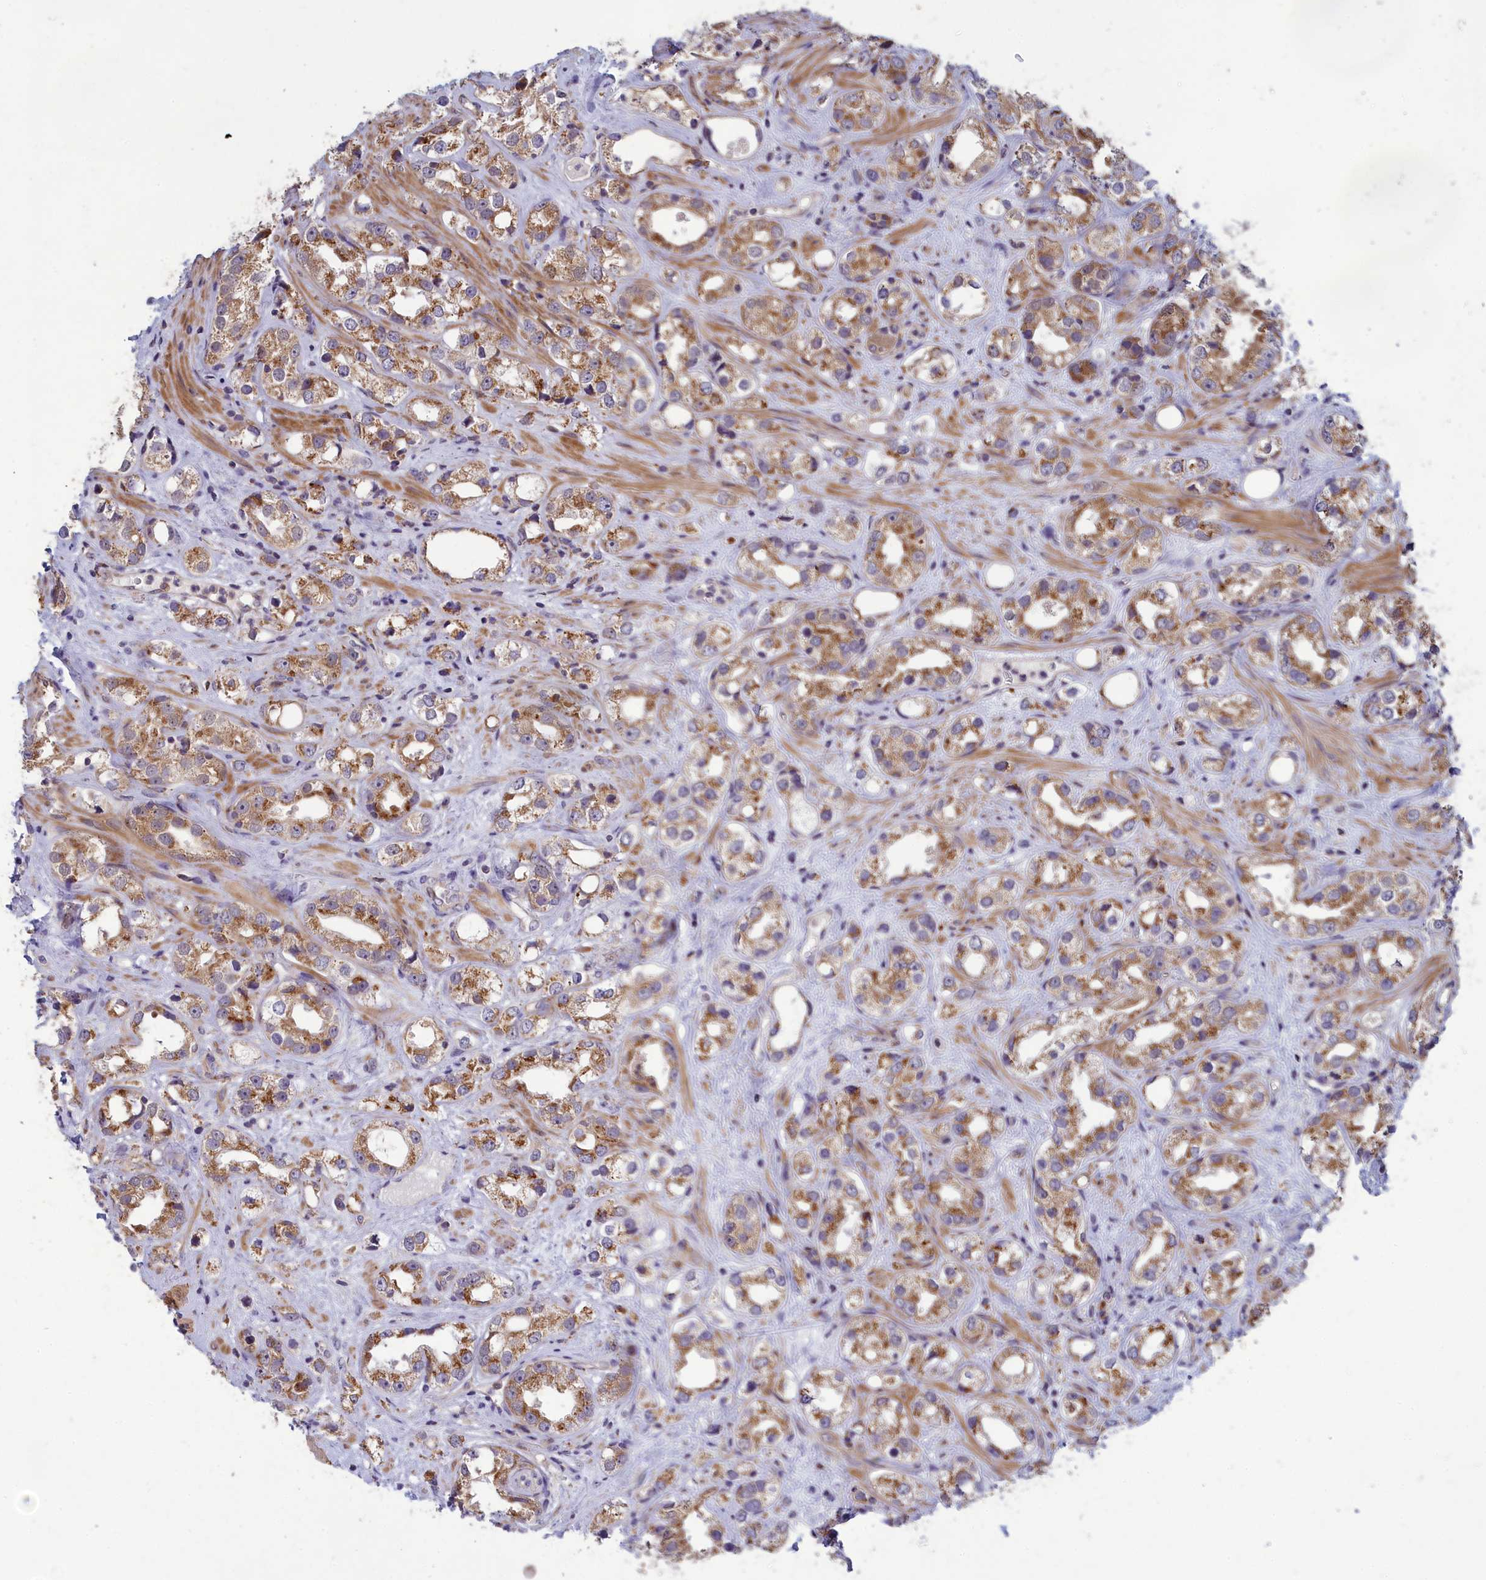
{"staining": {"intensity": "moderate", "quantity": ">75%", "location": "cytoplasmic/membranous"}, "tissue": "prostate cancer", "cell_type": "Tumor cells", "image_type": "cancer", "snomed": [{"axis": "morphology", "description": "Adenocarcinoma, NOS"}, {"axis": "topography", "description": "Prostate"}], "caption": "This micrograph shows immunohistochemistry (IHC) staining of prostate adenocarcinoma, with medium moderate cytoplasmic/membranous expression in about >75% of tumor cells.", "gene": "BLTP2", "patient": {"sex": "male", "age": 79}}